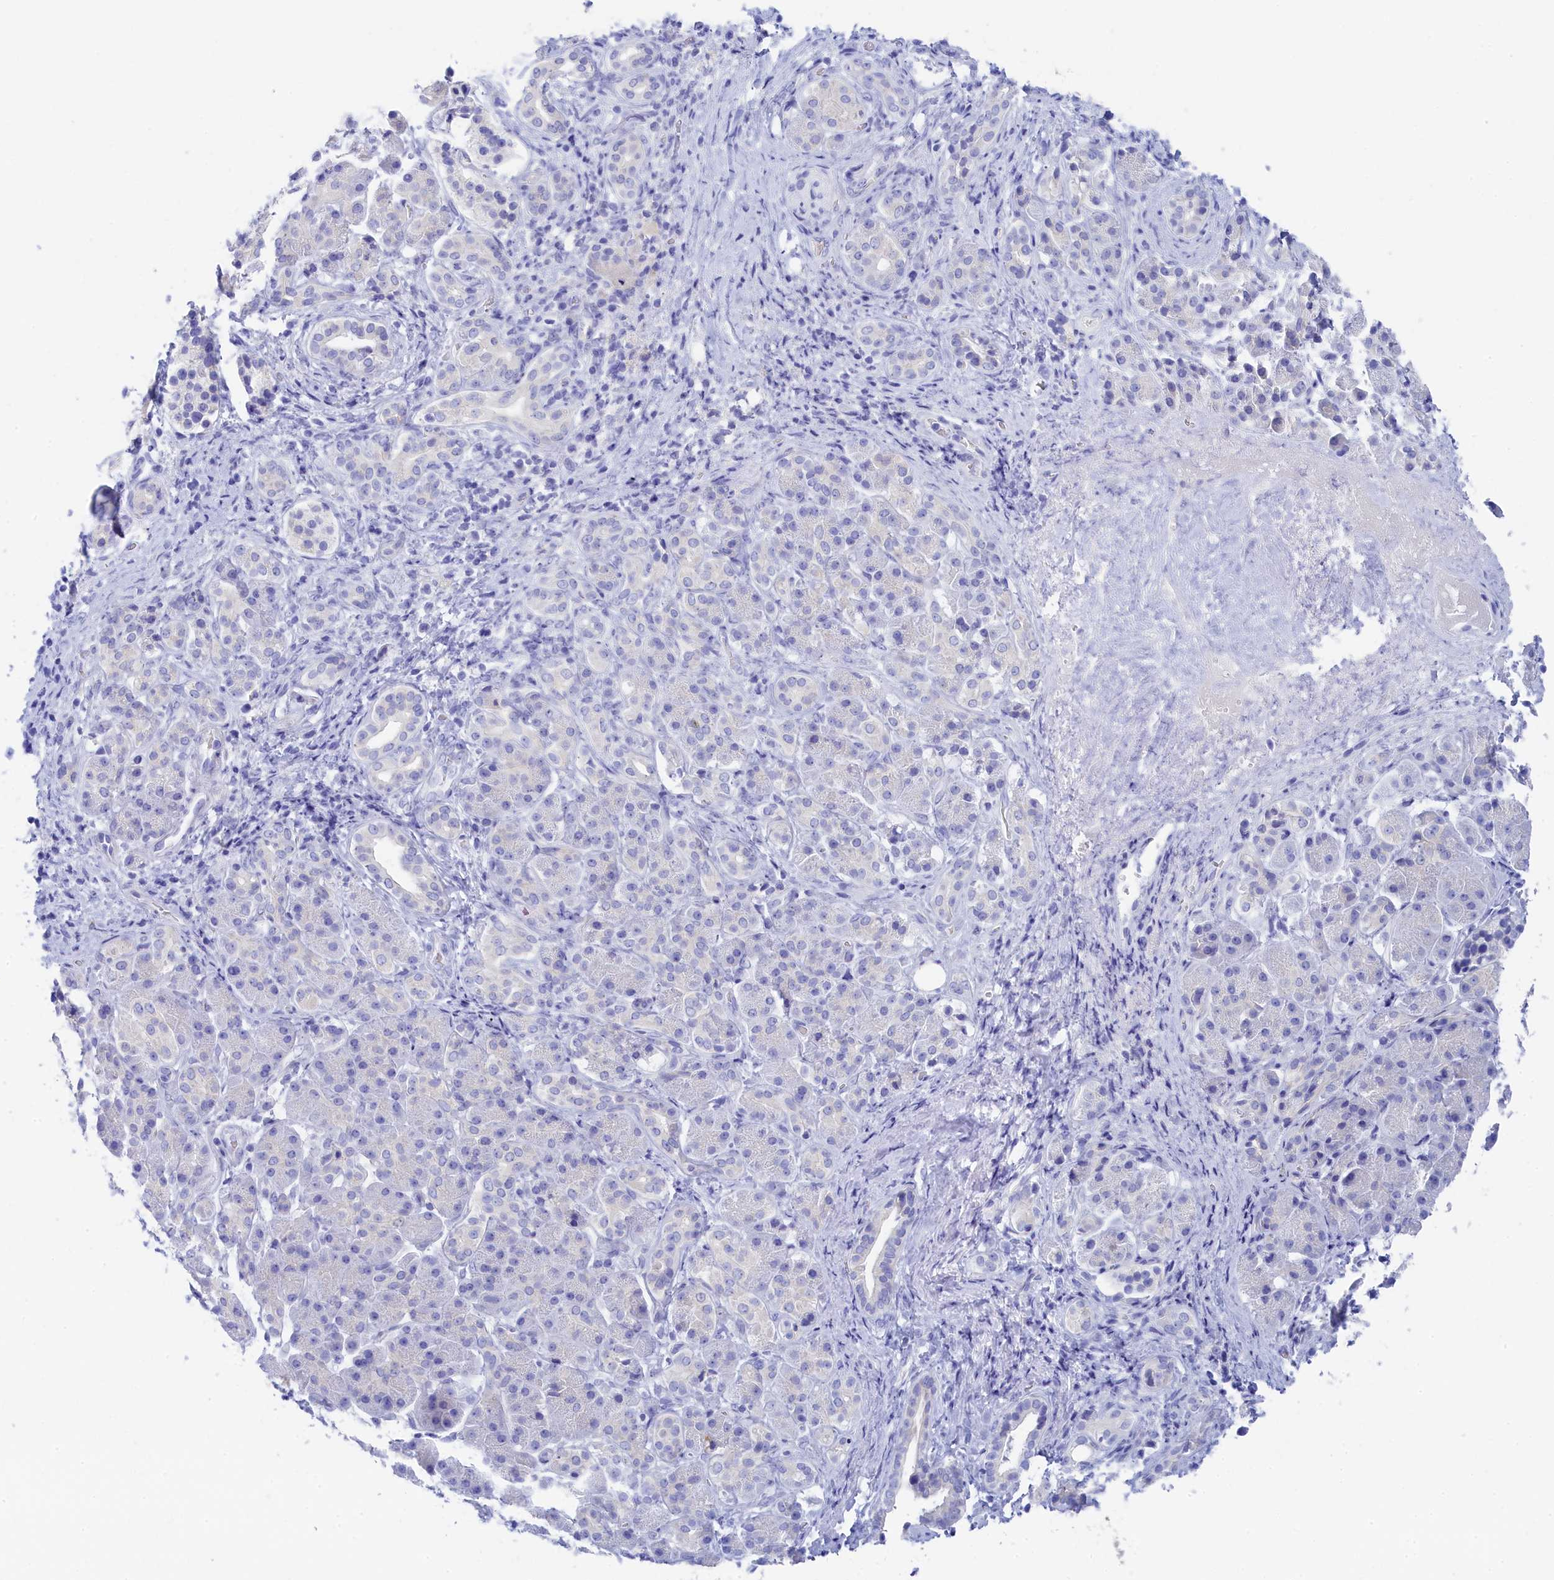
{"staining": {"intensity": "negative", "quantity": "none", "location": "none"}, "tissue": "pancreatic cancer", "cell_type": "Tumor cells", "image_type": "cancer", "snomed": [{"axis": "morphology", "description": "Adenocarcinoma, NOS"}, {"axis": "topography", "description": "Pancreas"}], "caption": "A micrograph of pancreatic cancer (adenocarcinoma) stained for a protein demonstrates no brown staining in tumor cells.", "gene": "TRIM10", "patient": {"sex": "male", "age": 78}}